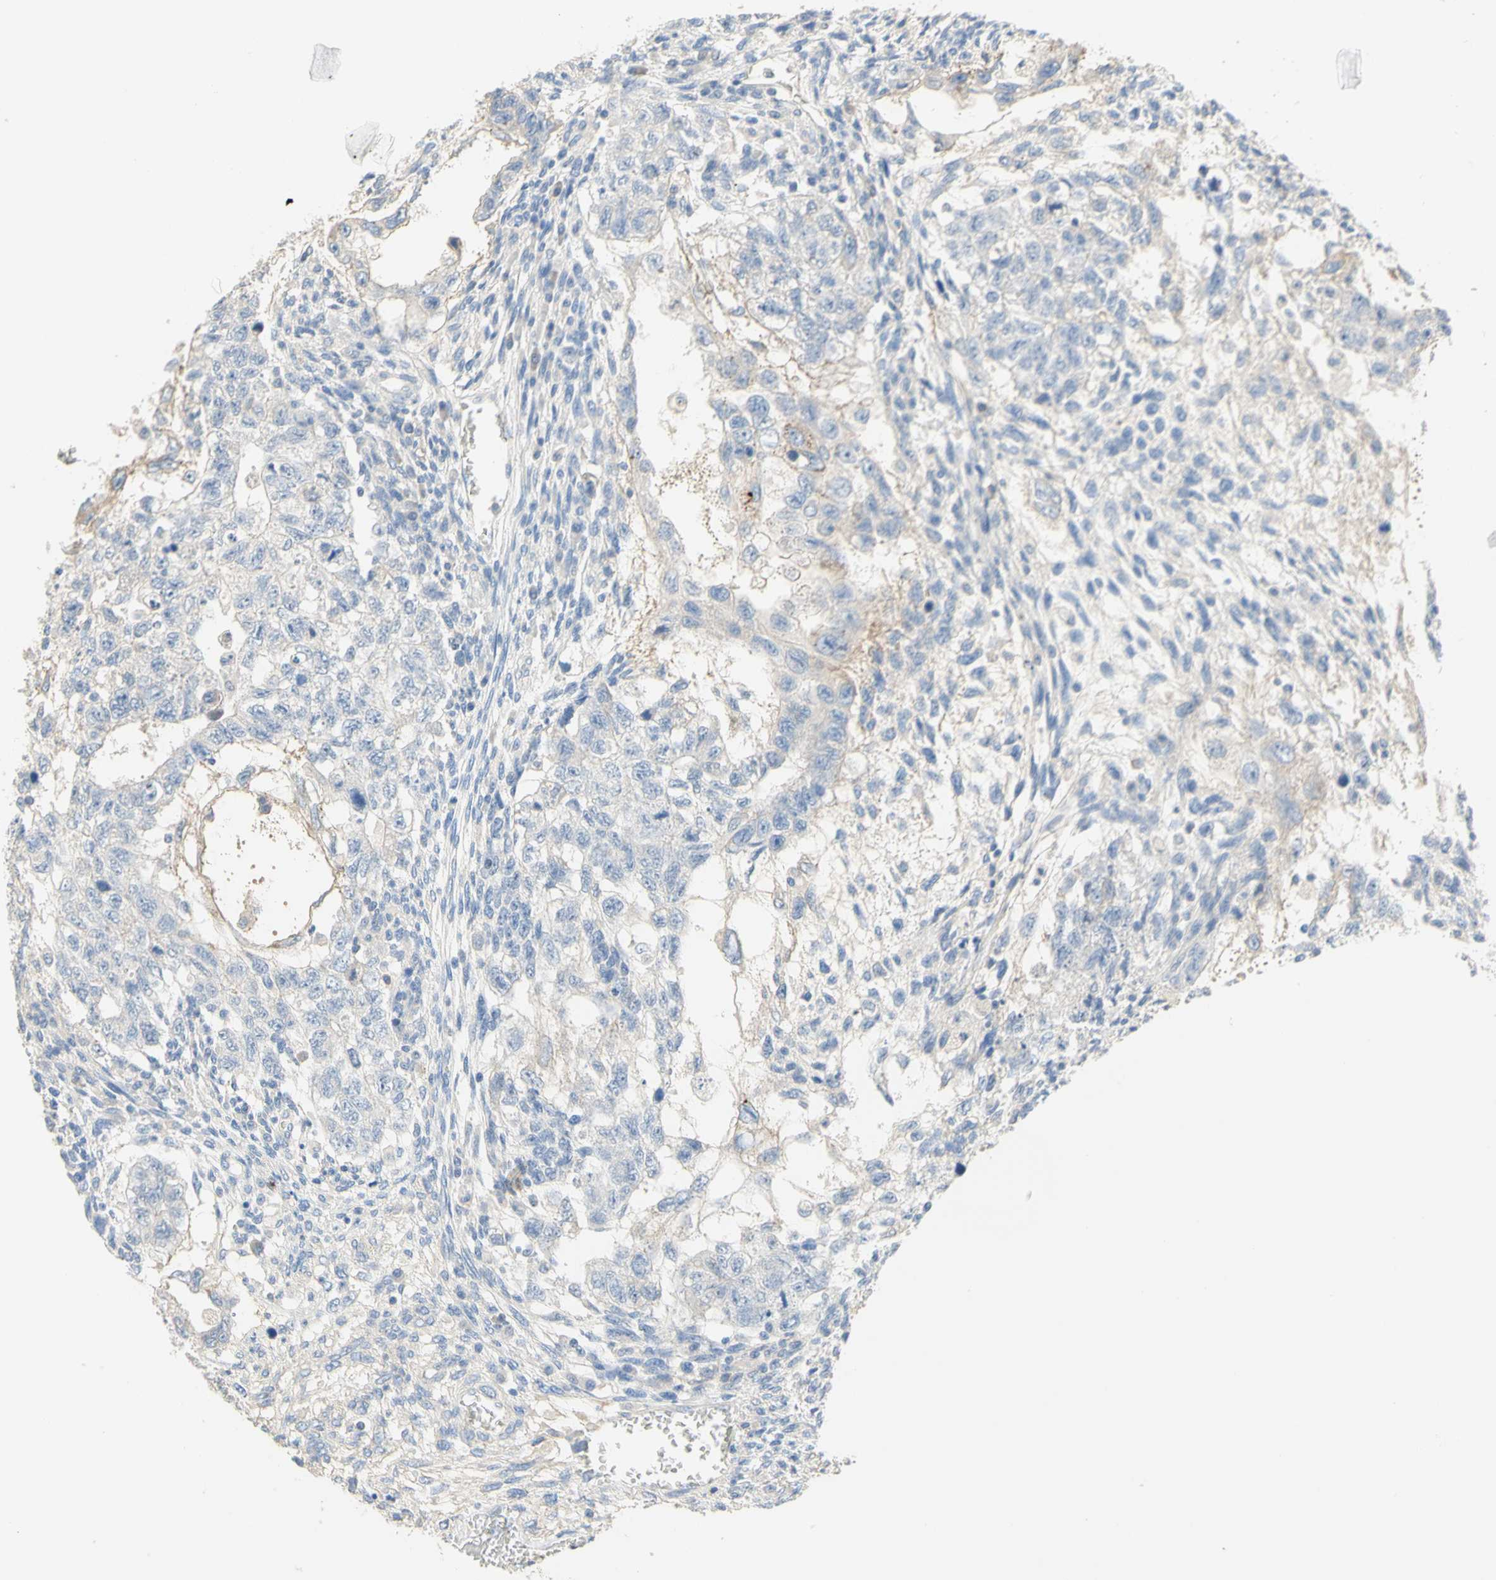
{"staining": {"intensity": "weak", "quantity": "<25%", "location": "cytoplasmic/membranous"}, "tissue": "testis cancer", "cell_type": "Tumor cells", "image_type": "cancer", "snomed": [{"axis": "morphology", "description": "Normal tissue, NOS"}, {"axis": "morphology", "description": "Carcinoma, Embryonal, NOS"}, {"axis": "topography", "description": "Testis"}], "caption": "The image displays no staining of tumor cells in testis embryonal carcinoma.", "gene": "NECTIN4", "patient": {"sex": "male", "age": 36}}